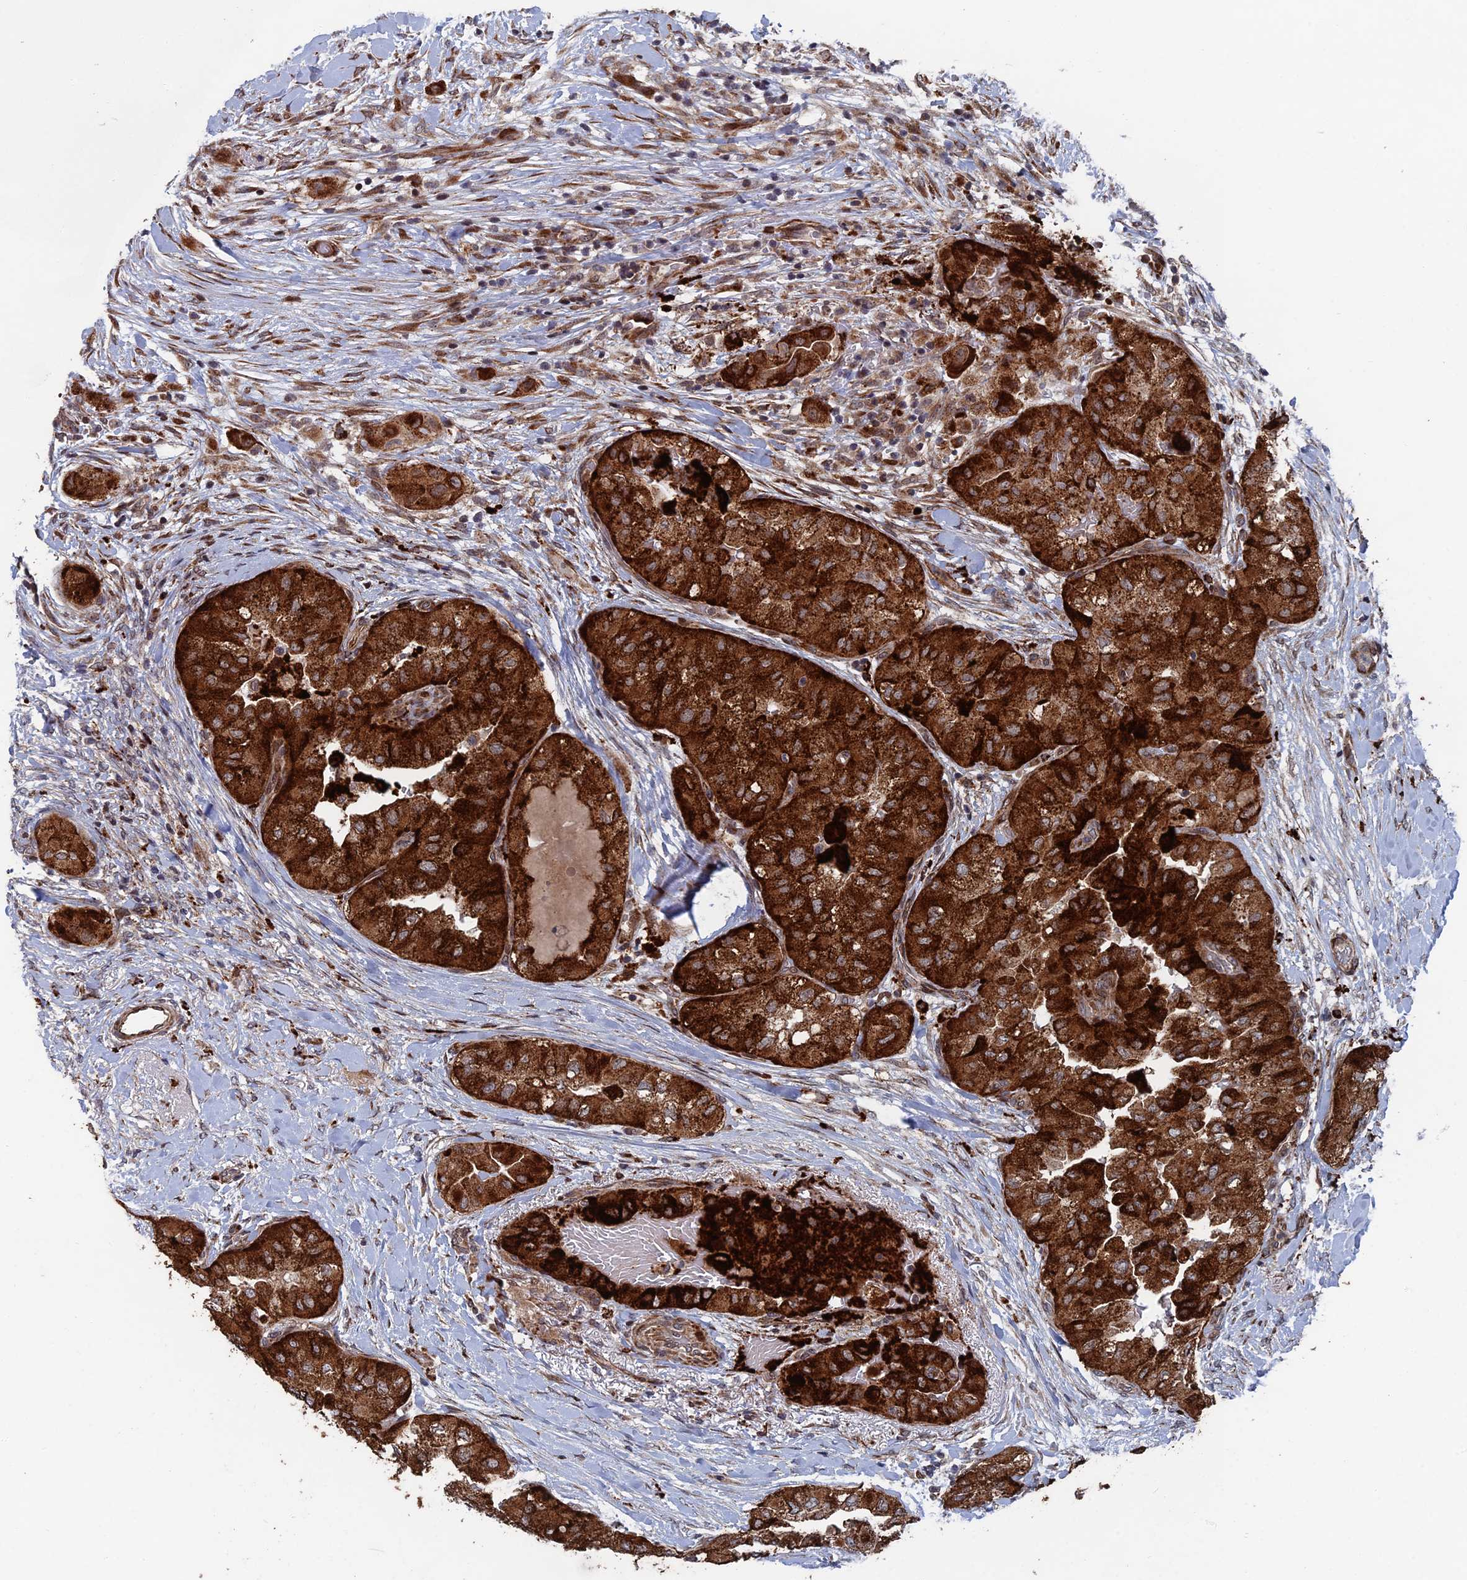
{"staining": {"intensity": "strong", "quantity": ">75%", "location": "cytoplasmic/membranous"}, "tissue": "head and neck cancer", "cell_type": "Tumor cells", "image_type": "cancer", "snomed": [{"axis": "morphology", "description": "Adenocarcinoma, NOS"}, {"axis": "topography", "description": "Head-Neck"}], "caption": "This is a micrograph of immunohistochemistry staining of head and neck cancer, which shows strong staining in the cytoplasmic/membranous of tumor cells.", "gene": "GTF2IRD1", "patient": {"sex": "male", "age": 66}}